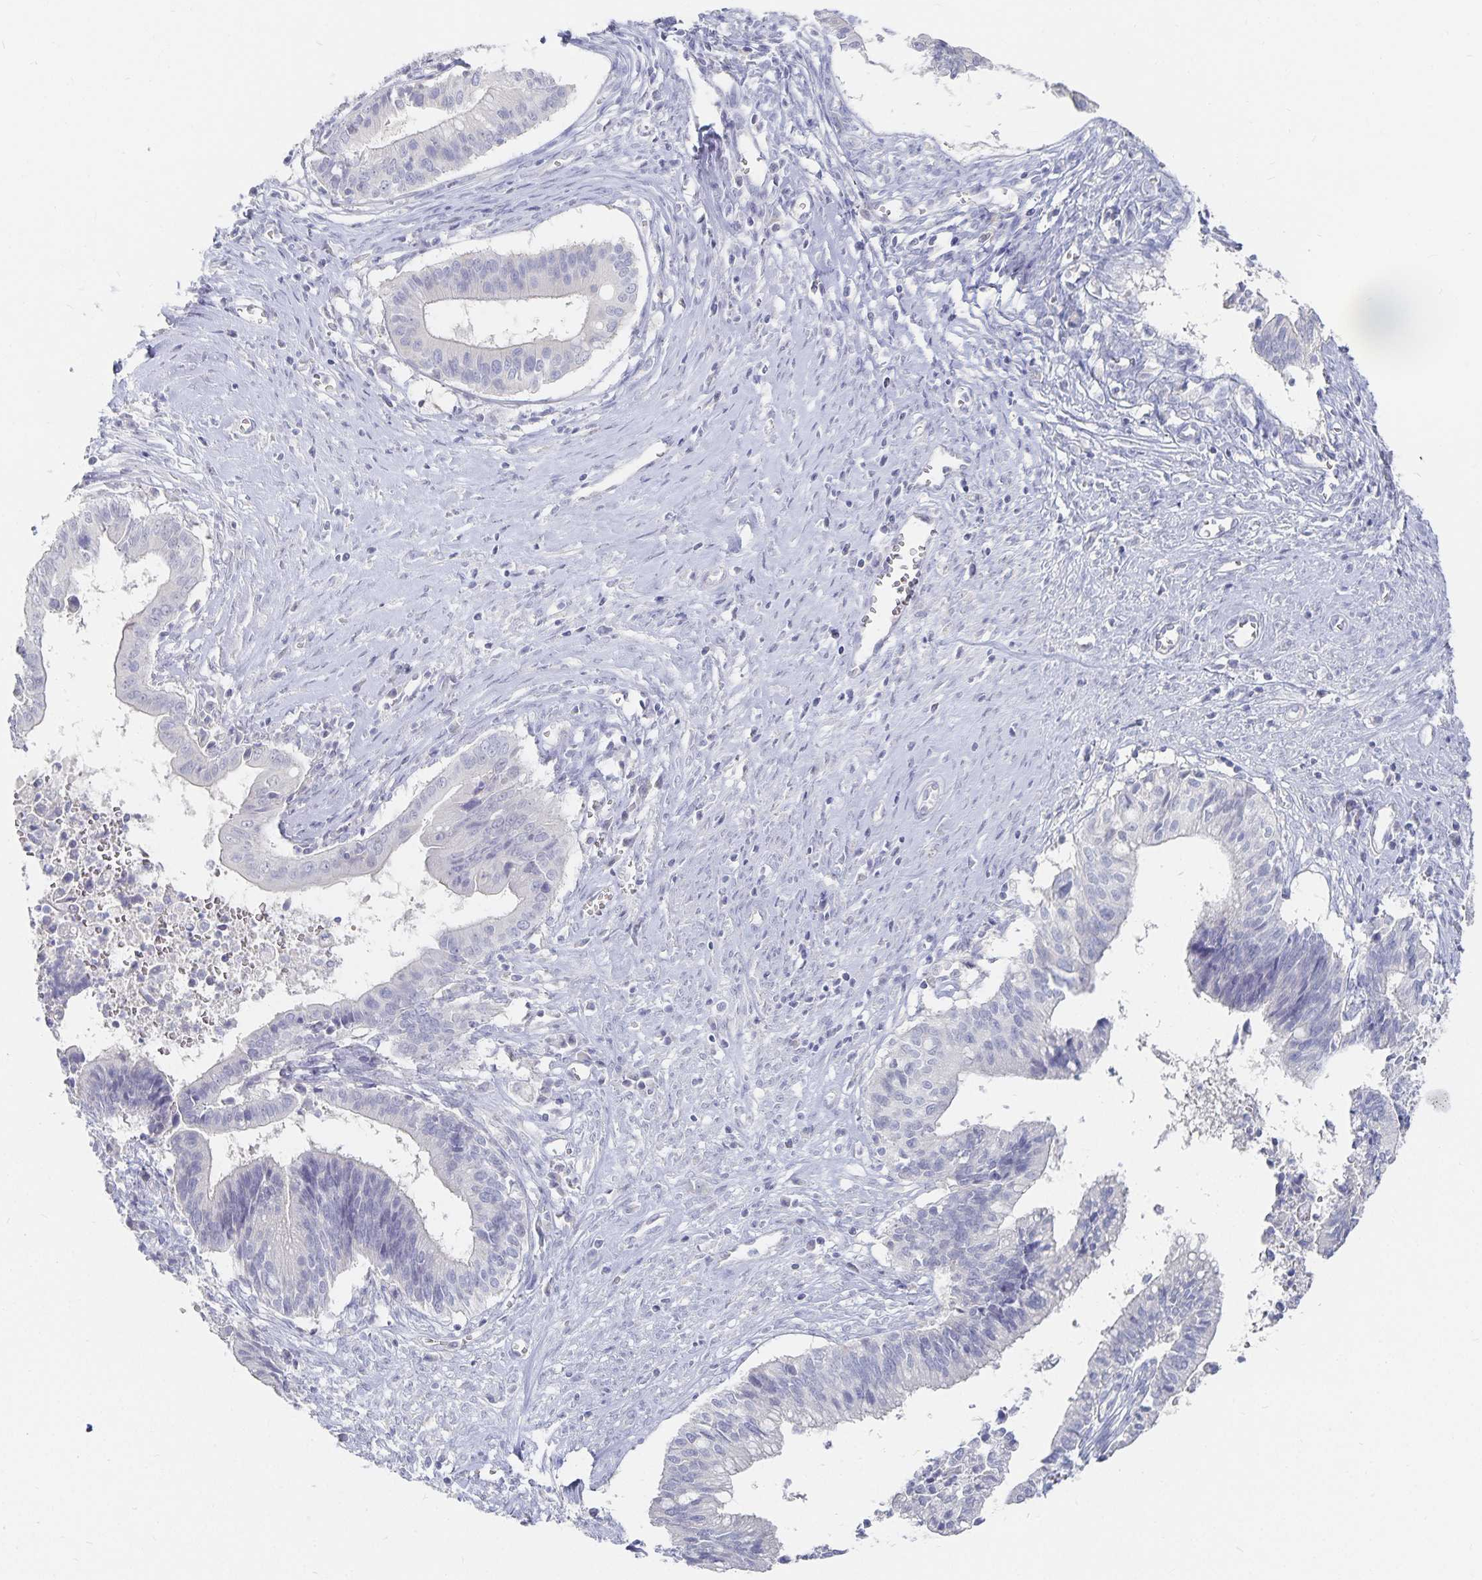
{"staining": {"intensity": "negative", "quantity": "none", "location": "none"}, "tissue": "cervical cancer", "cell_type": "Tumor cells", "image_type": "cancer", "snomed": [{"axis": "morphology", "description": "Adenocarcinoma, NOS"}, {"axis": "topography", "description": "Cervix"}], "caption": "Photomicrograph shows no significant protein expression in tumor cells of cervical adenocarcinoma.", "gene": "DNAH9", "patient": {"sex": "female", "age": 44}}